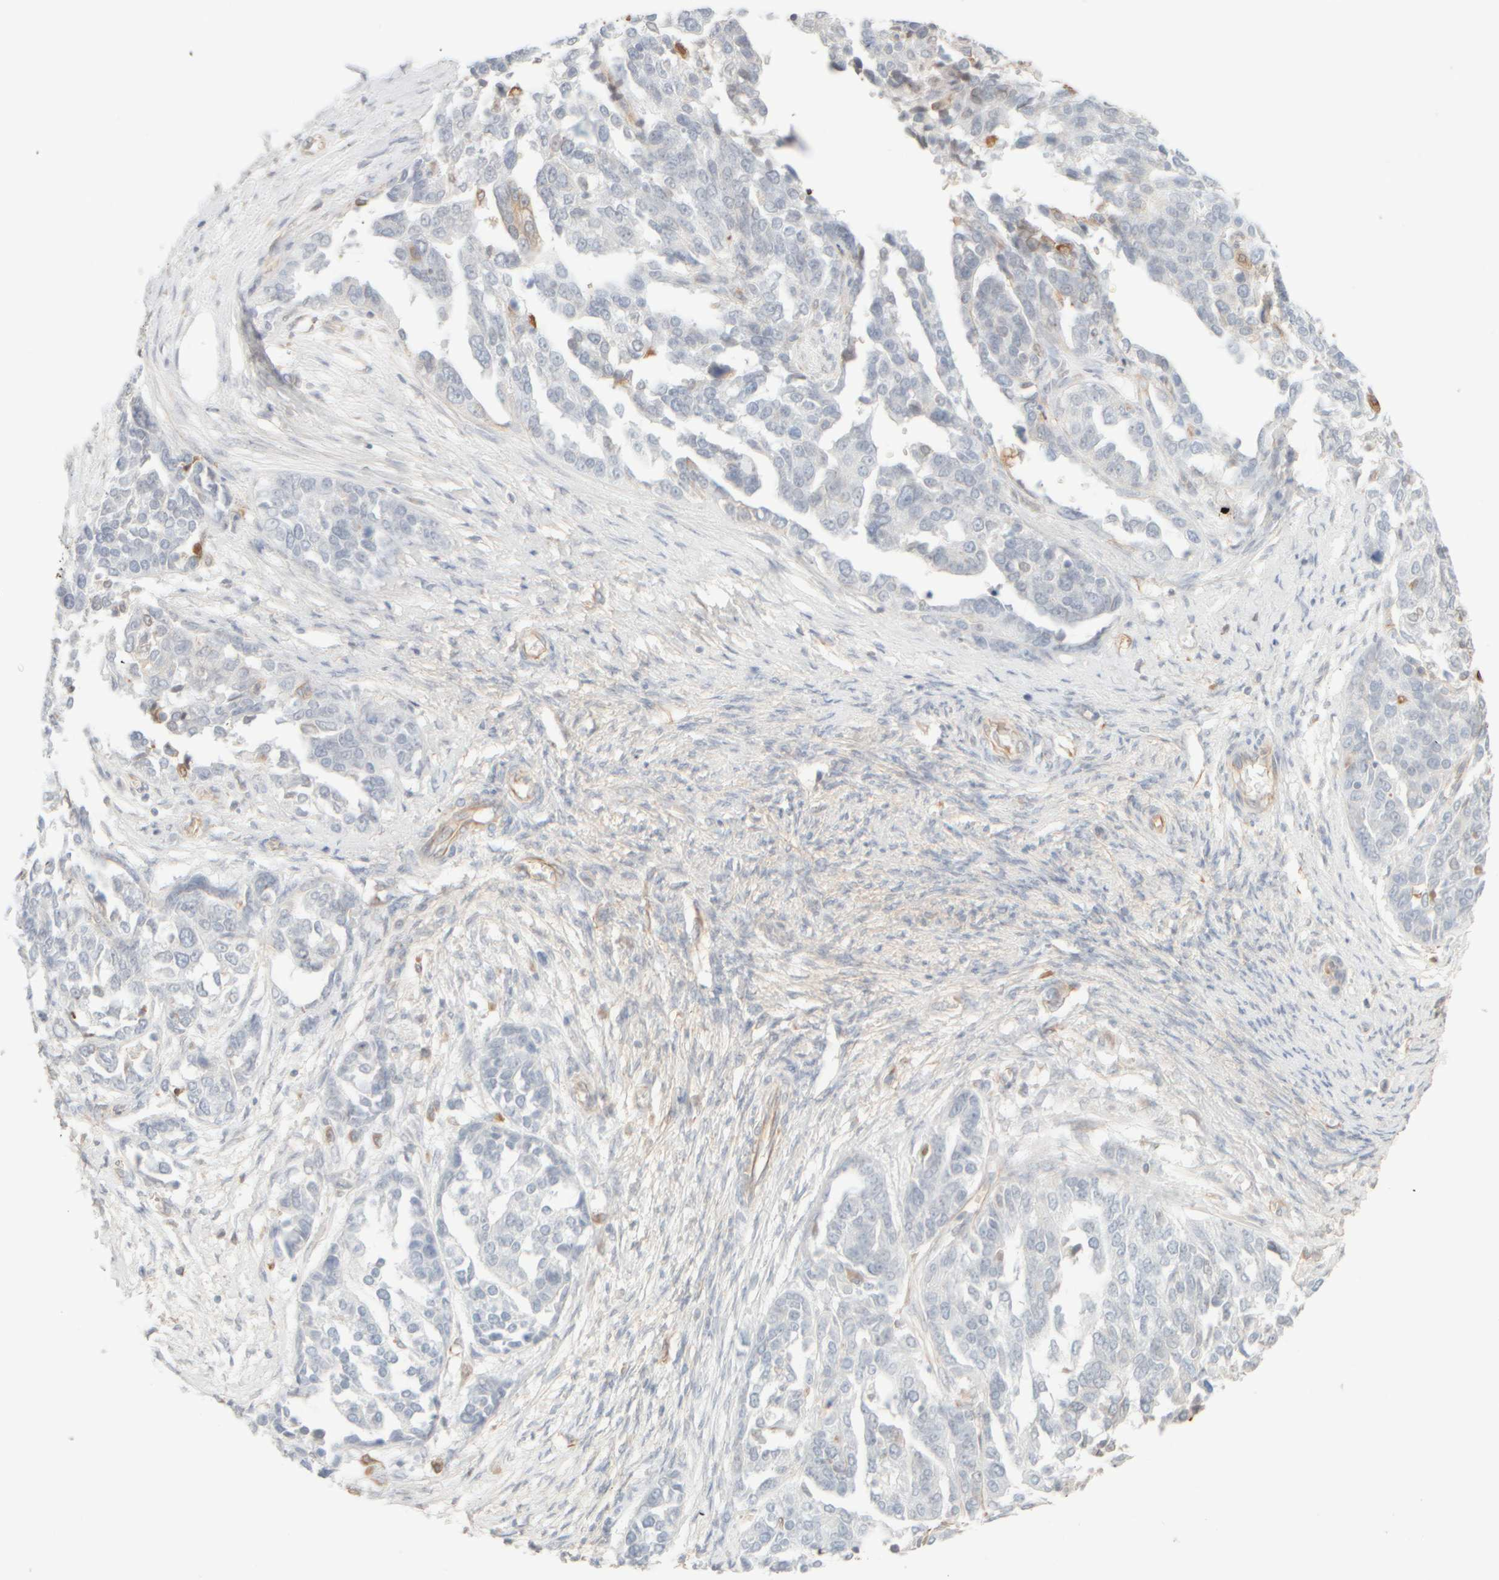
{"staining": {"intensity": "negative", "quantity": "none", "location": "none"}, "tissue": "ovarian cancer", "cell_type": "Tumor cells", "image_type": "cancer", "snomed": [{"axis": "morphology", "description": "Cystadenocarcinoma, serous, NOS"}, {"axis": "topography", "description": "Ovary"}], "caption": "Immunohistochemistry image of neoplastic tissue: human serous cystadenocarcinoma (ovarian) stained with DAB exhibits no significant protein staining in tumor cells.", "gene": "KRT15", "patient": {"sex": "female", "age": 44}}